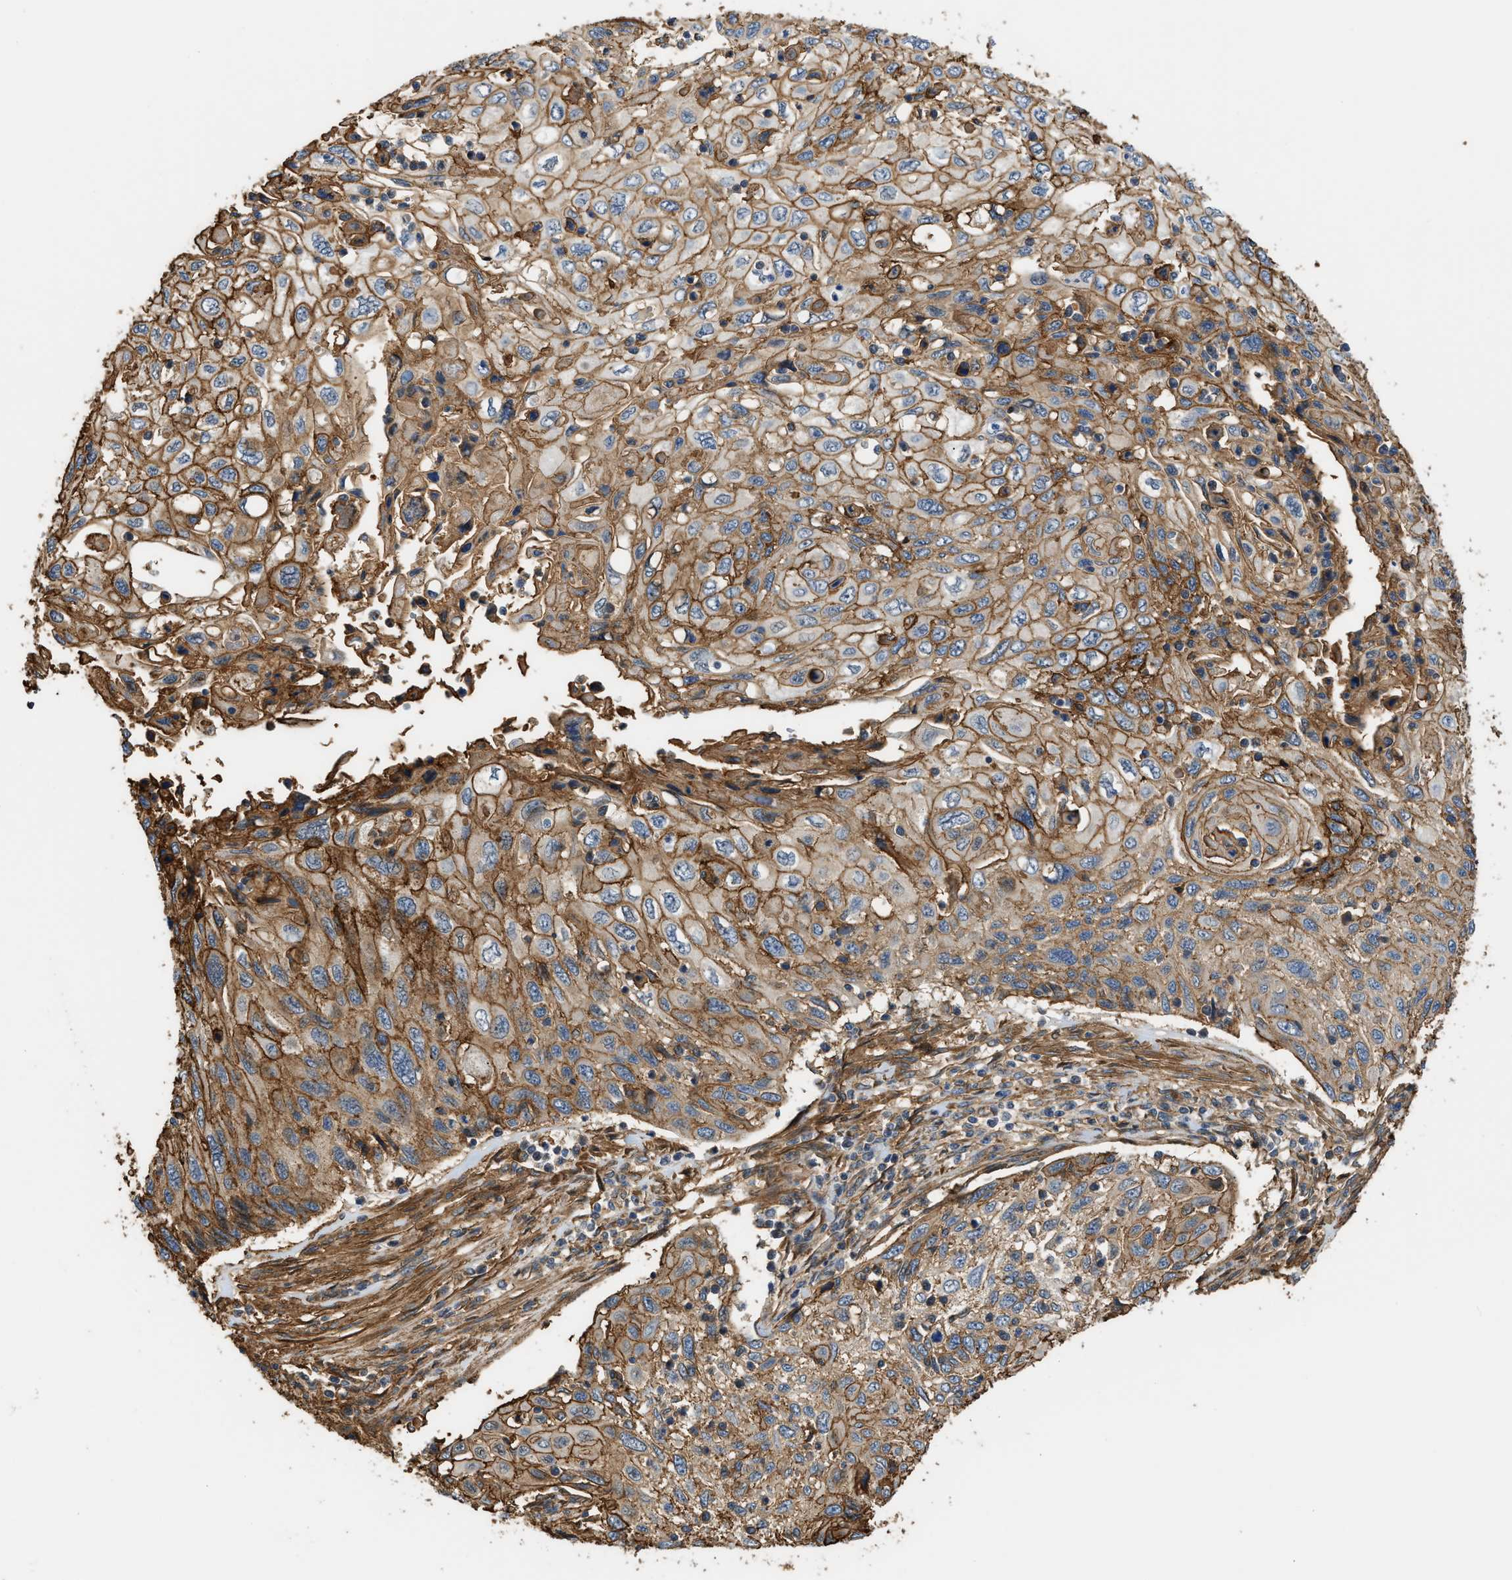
{"staining": {"intensity": "moderate", "quantity": ">75%", "location": "cytoplasmic/membranous"}, "tissue": "cervical cancer", "cell_type": "Tumor cells", "image_type": "cancer", "snomed": [{"axis": "morphology", "description": "Squamous cell carcinoma, NOS"}, {"axis": "topography", "description": "Cervix"}], "caption": "This histopathology image reveals IHC staining of cervical cancer (squamous cell carcinoma), with medium moderate cytoplasmic/membranous expression in approximately >75% of tumor cells.", "gene": "DDHD2", "patient": {"sex": "female", "age": 70}}